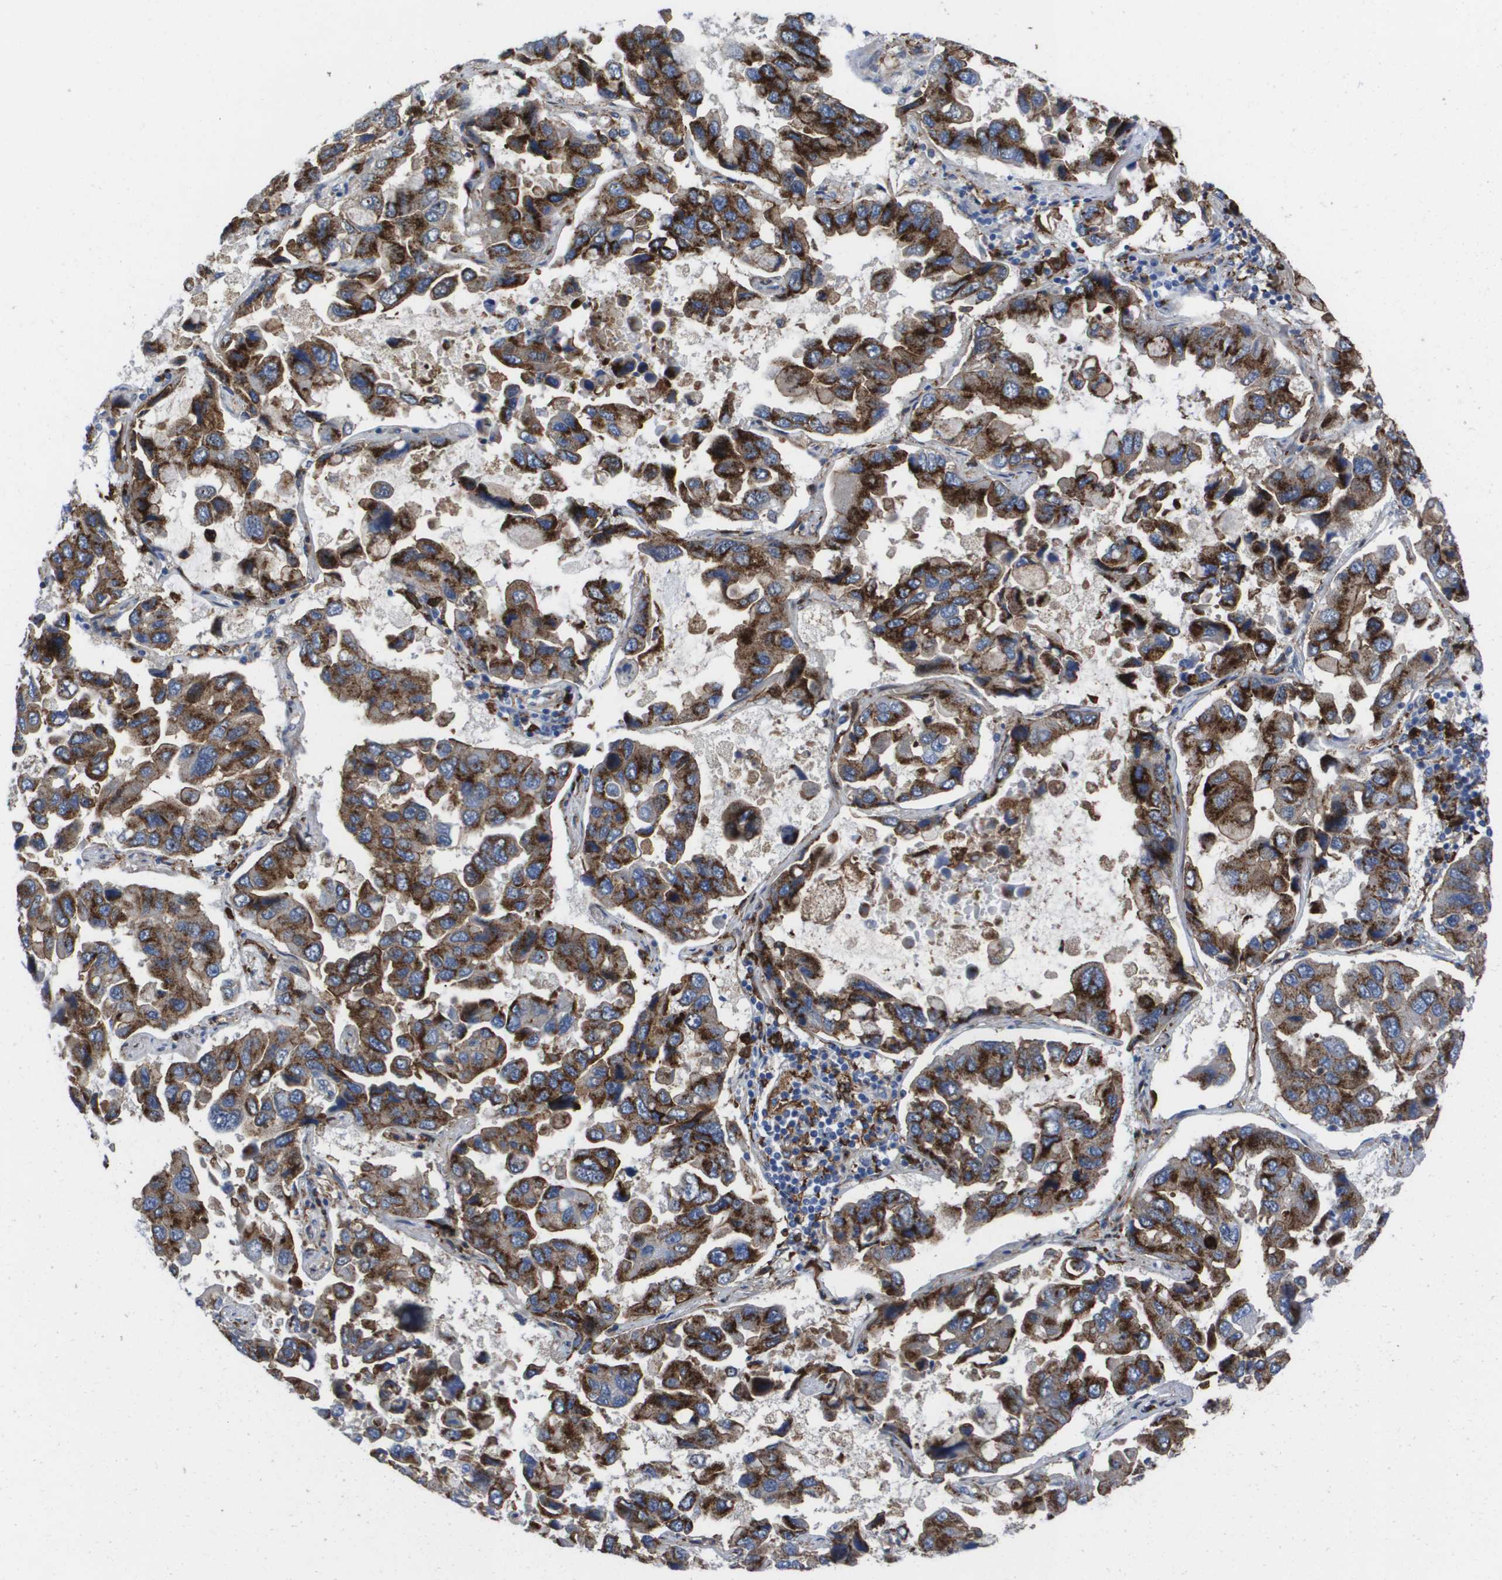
{"staining": {"intensity": "moderate", "quantity": ">75%", "location": "cytoplasmic/membranous"}, "tissue": "lung cancer", "cell_type": "Tumor cells", "image_type": "cancer", "snomed": [{"axis": "morphology", "description": "Adenocarcinoma, NOS"}, {"axis": "topography", "description": "Lung"}], "caption": "About >75% of tumor cells in adenocarcinoma (lung) reveal moderate cytoplasmic/membranous protein staining as visualized by brown immunohistochemical staining.", "gene": "SLC37A2", "patient": {"sex": "male", "age": 64}}